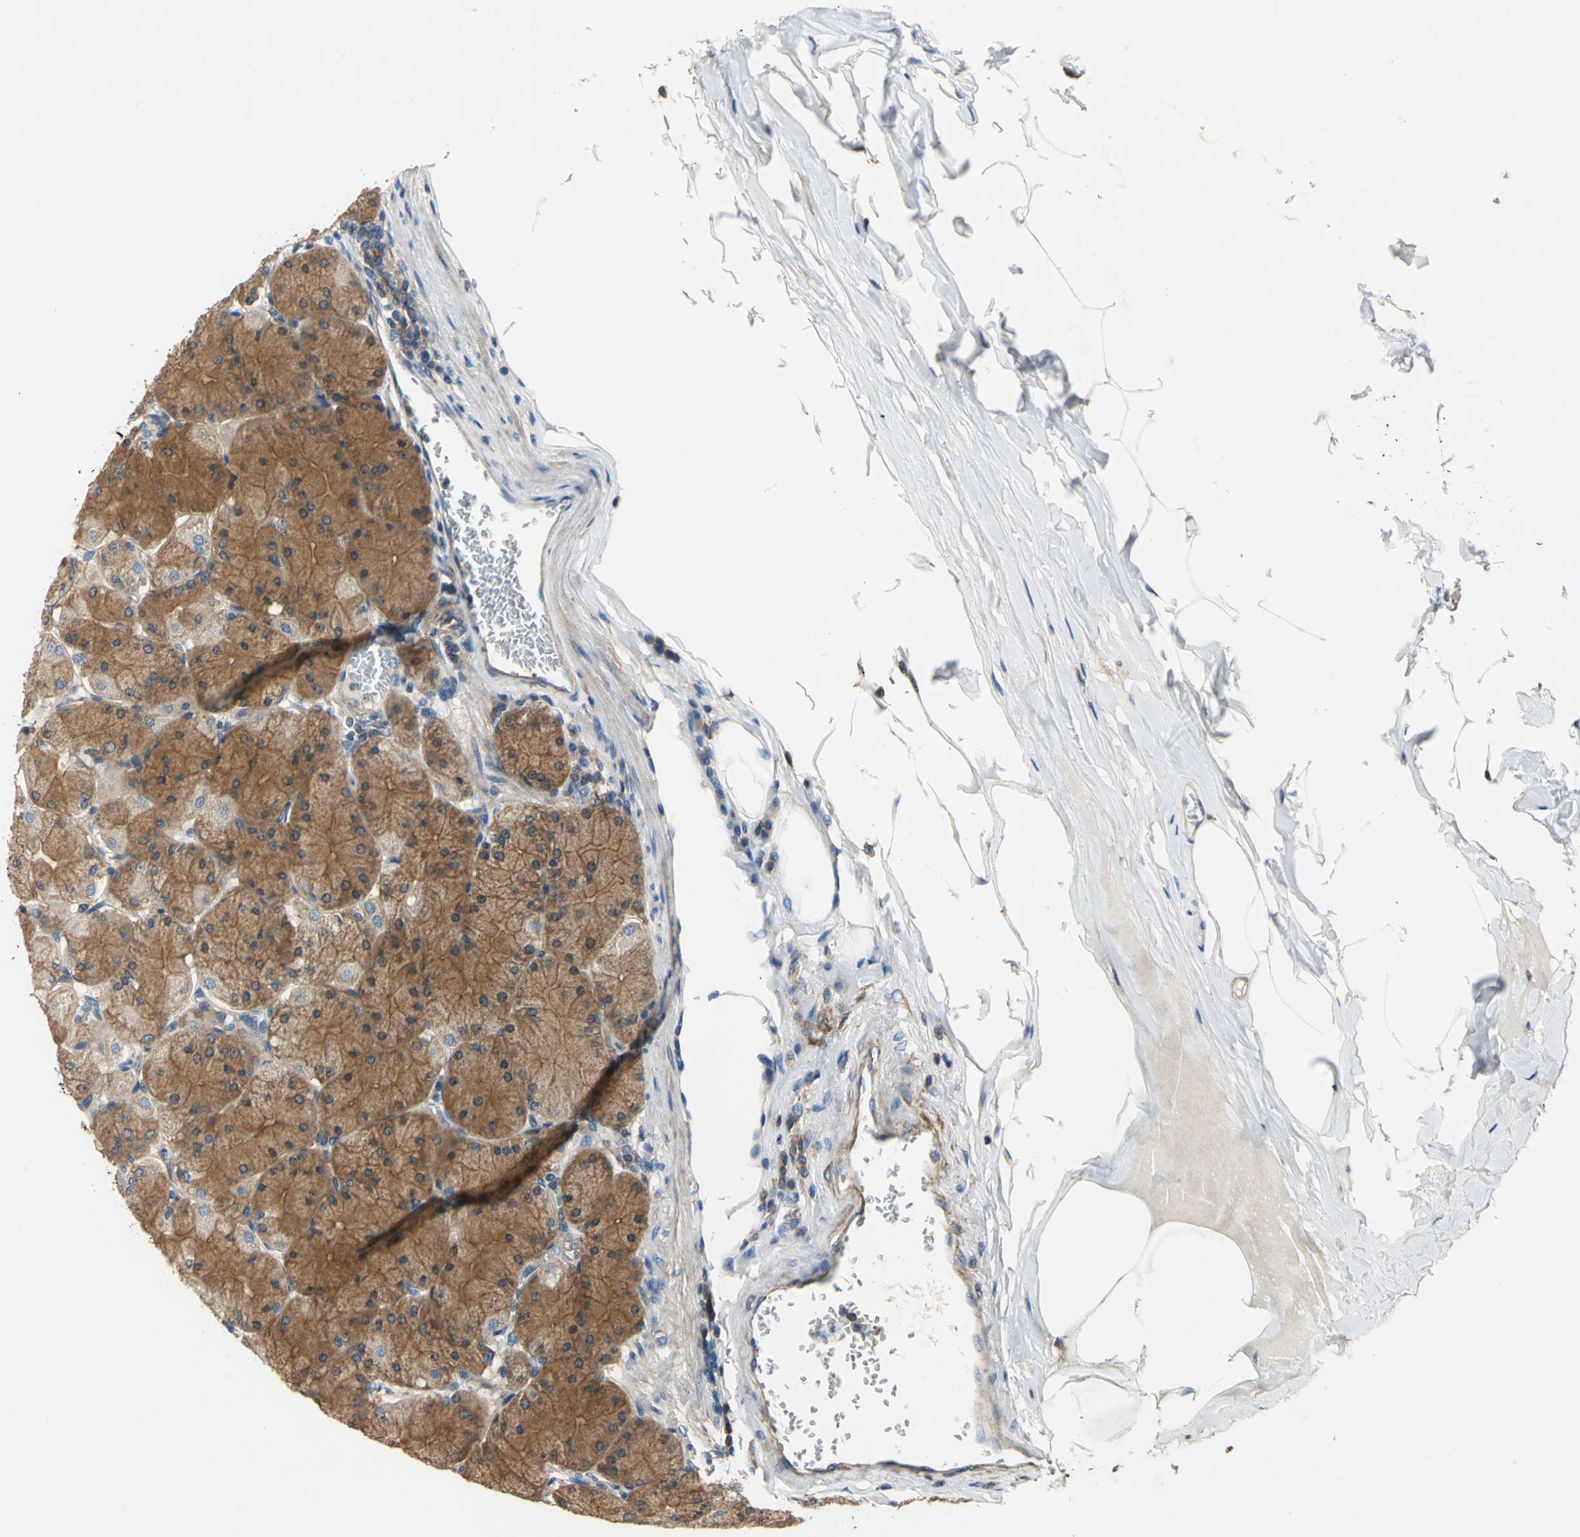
{"staining": {"intensity": "moderate", "quantity": ">75%", "location": "cytoplasmic/membranous"}, "tissue": "stomach", "cell_type": "Glandular cells", "image_type": "normal", "snomed": [{"axis": "morphology", "description": "Normal tissue, NOS"}, {"axis": "topography", "description": "Stomach, upper"}], "caption": "Glandular cells show moderate cytoplasmic/membranous expression in approximately >75% of cells in benign stomach. The protein is shown in brown color, while the nuclei are stained blue.", "gene": "DDX3X", "patient": {"sex": "female", "age": 56}}